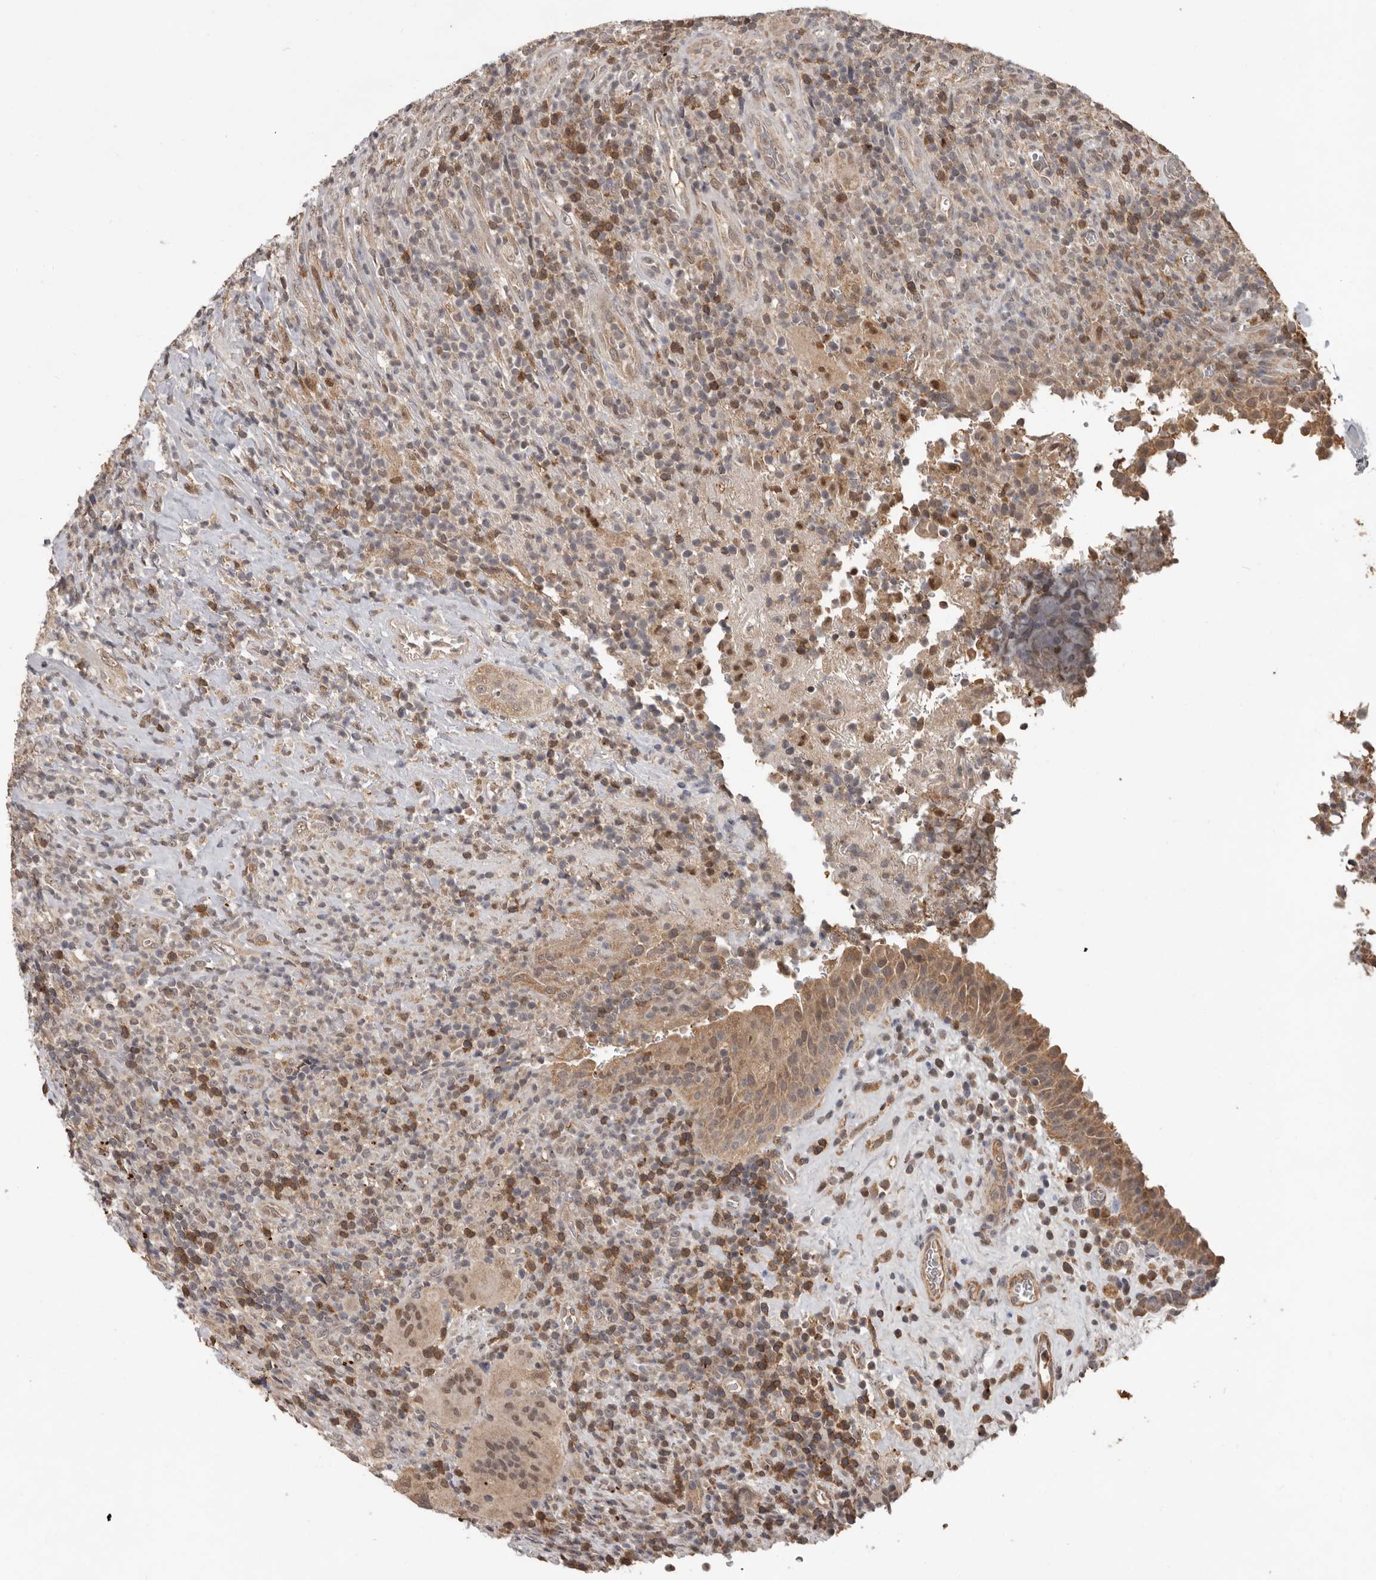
{"staining": {"intensity": "strong", "quantity": "25%-75%", "location": "cytoplasmic/membranous"}, "tissue": "urinary bladder", "cell_type": "Urothelial cells", "image_type": "normal", "snomed": [{"axis": "morphology", "description": "Normal tissue, NOS"}, {"axis": "morphology", "description": "Inflammation, NOS"}, {"axis": "topography", "description": "Urinary bladder"}], "caption": "Immunohistochemistry photomicrograph of normal urinary bladder stained for a protein (brown), which shows high levels of strong cytoplasmic/membranous expression in about 25%-75% of urothelial cells.", "gene": "MTF1", "patient": {"sex": "female", "age": 75}}